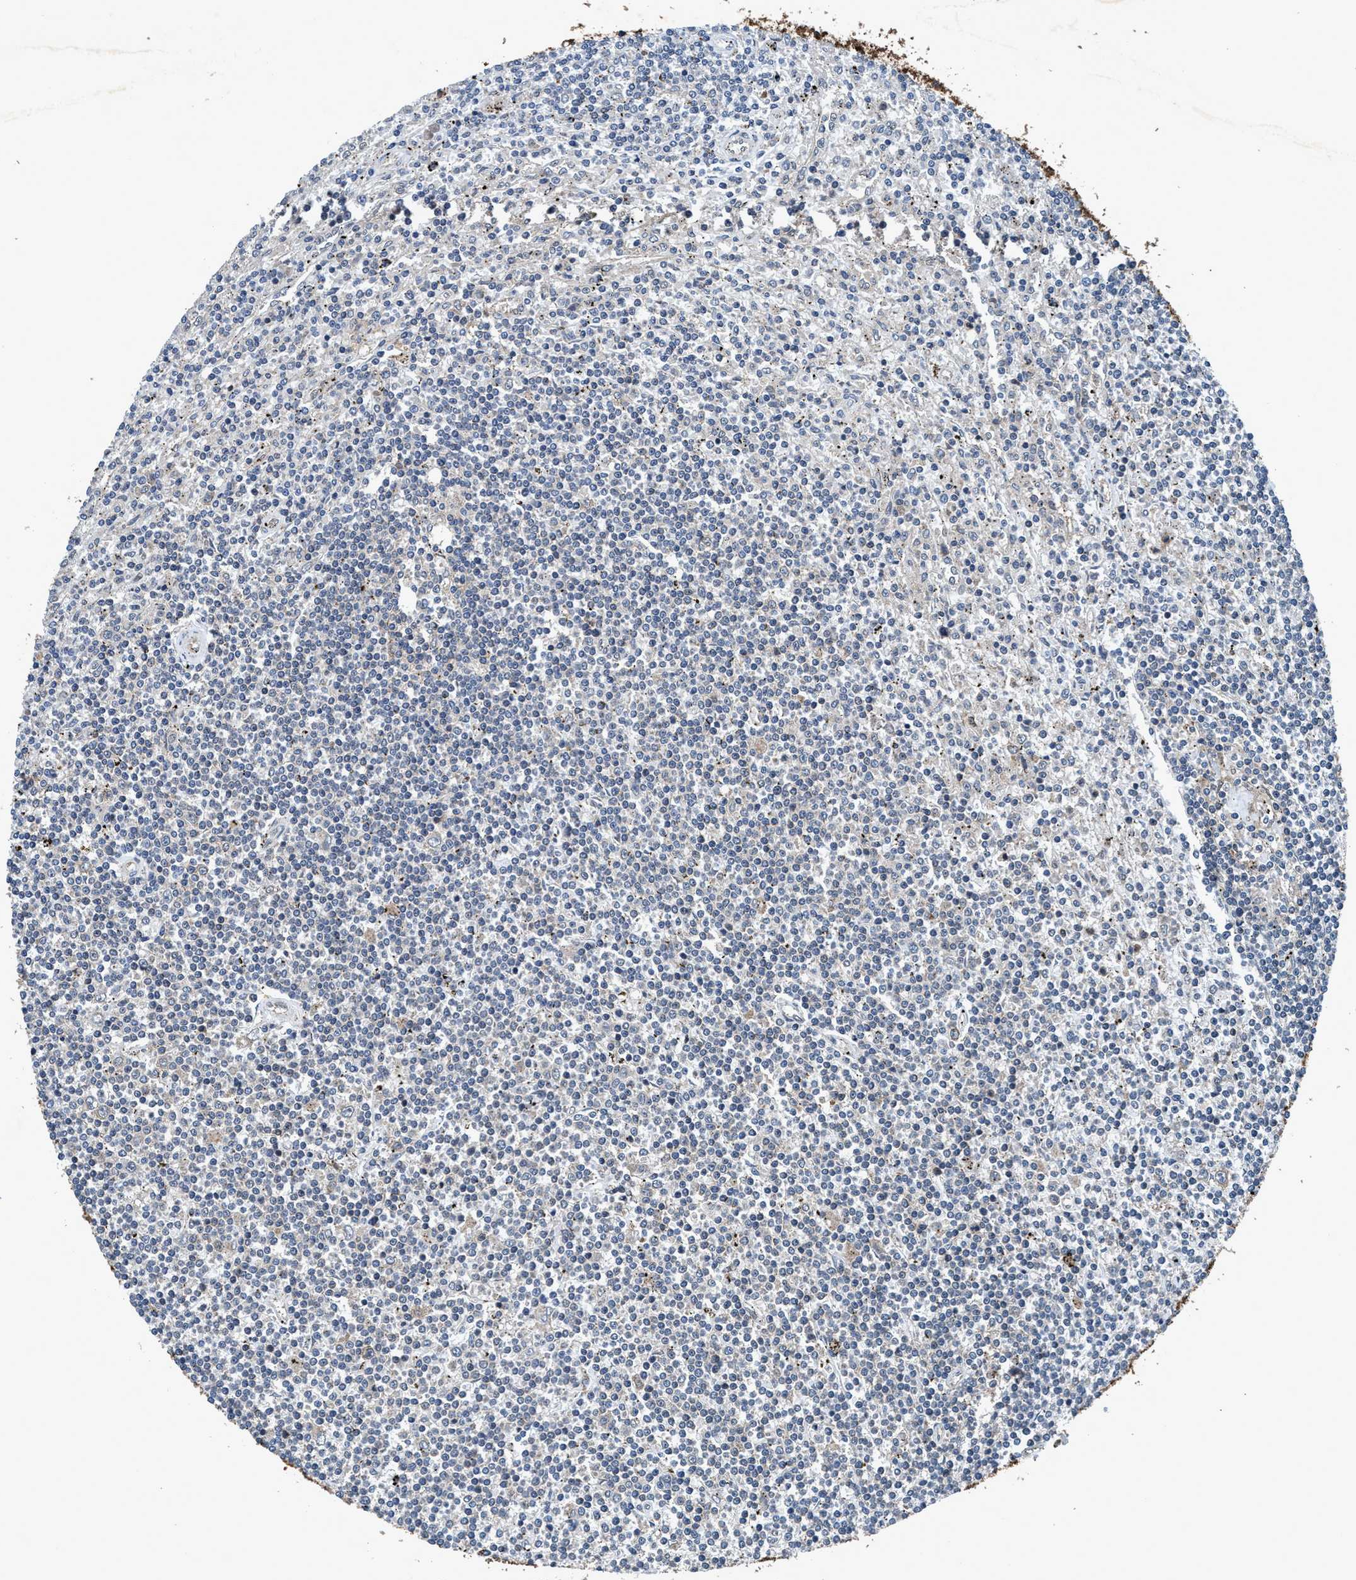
{"staining": {"intensity": "negative", "quantity": "none", "location": "none"}, "tissue": "lymphoma", "cell_type": "Tumor cells", "image_type": "cancer", "snomed": [{"axis": "morphology", "description": "Malignant lymphoma, non-Hodgkin's type, Low grade"}, {"axis": "topography", "description": "Spleen"}], "caption": "Lymphoma was stained to show a protein in brown. There is no significant expression in tumor cells.", "gene": "AKT1S1", "patient": {"sex": "male", "age": 76}}